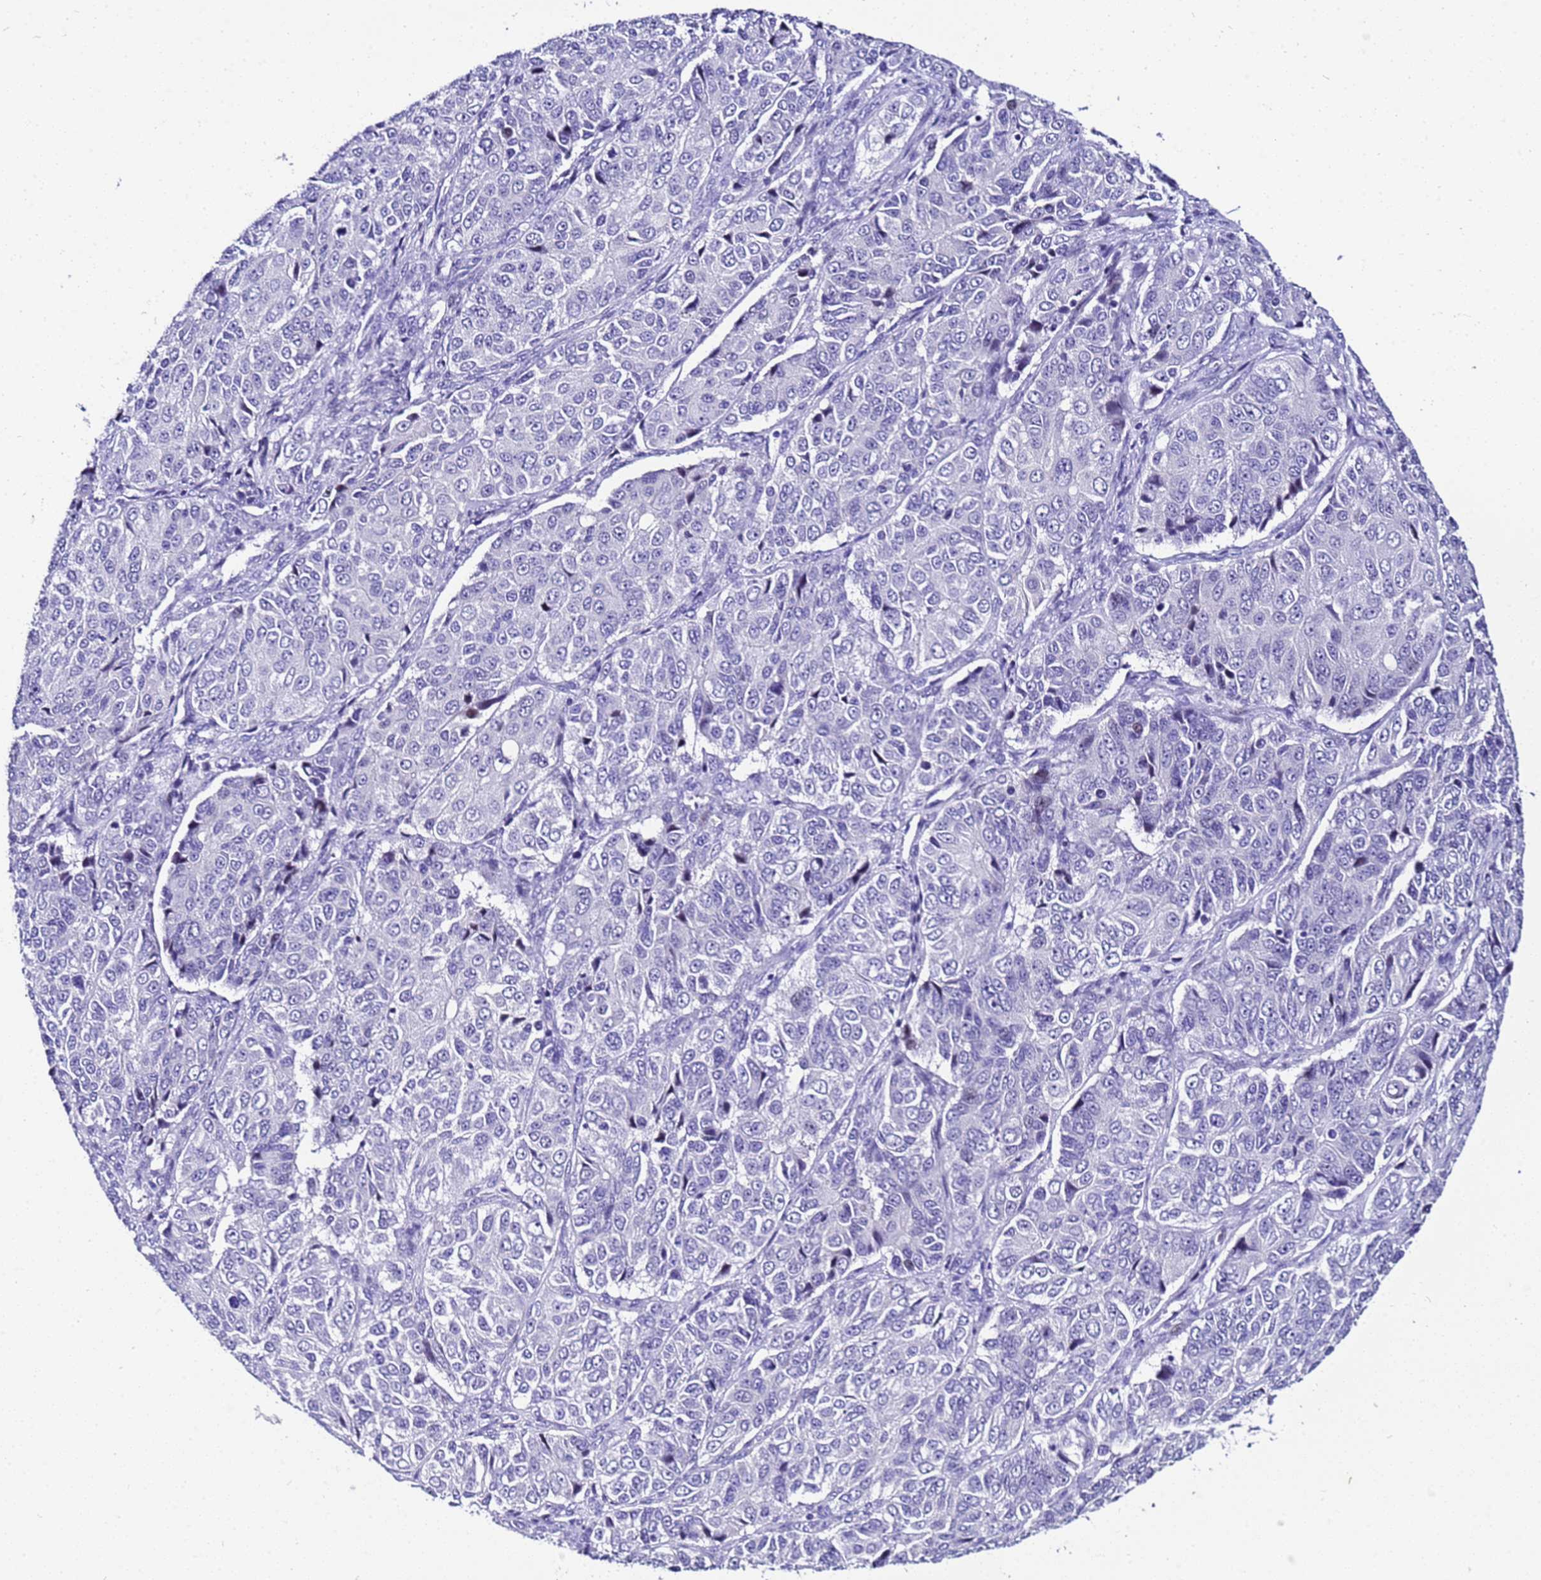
{"staining": {"intensity": "negative", "quantity": "none", "location": "none"}, "tissue": "ovarian cancer", "cell_type": "Tumor cells", "image_type": "cancer", "snomed": [{"axis": "morphology", "description": "Carcinoma, endometroid"}, {"axis": "topography", "description": "Ovary"}], "caption": "High magnification brightfield microscopy of endometroid carcinoma (ovarian) stained with DAB (3,3'-diaminobenzidine) (brown) and counterstained with hematoxylin (blue): tumor cells show no significant staining.", "gene": "ZNF417", "patient": {"sex": "female", "age": 51}}